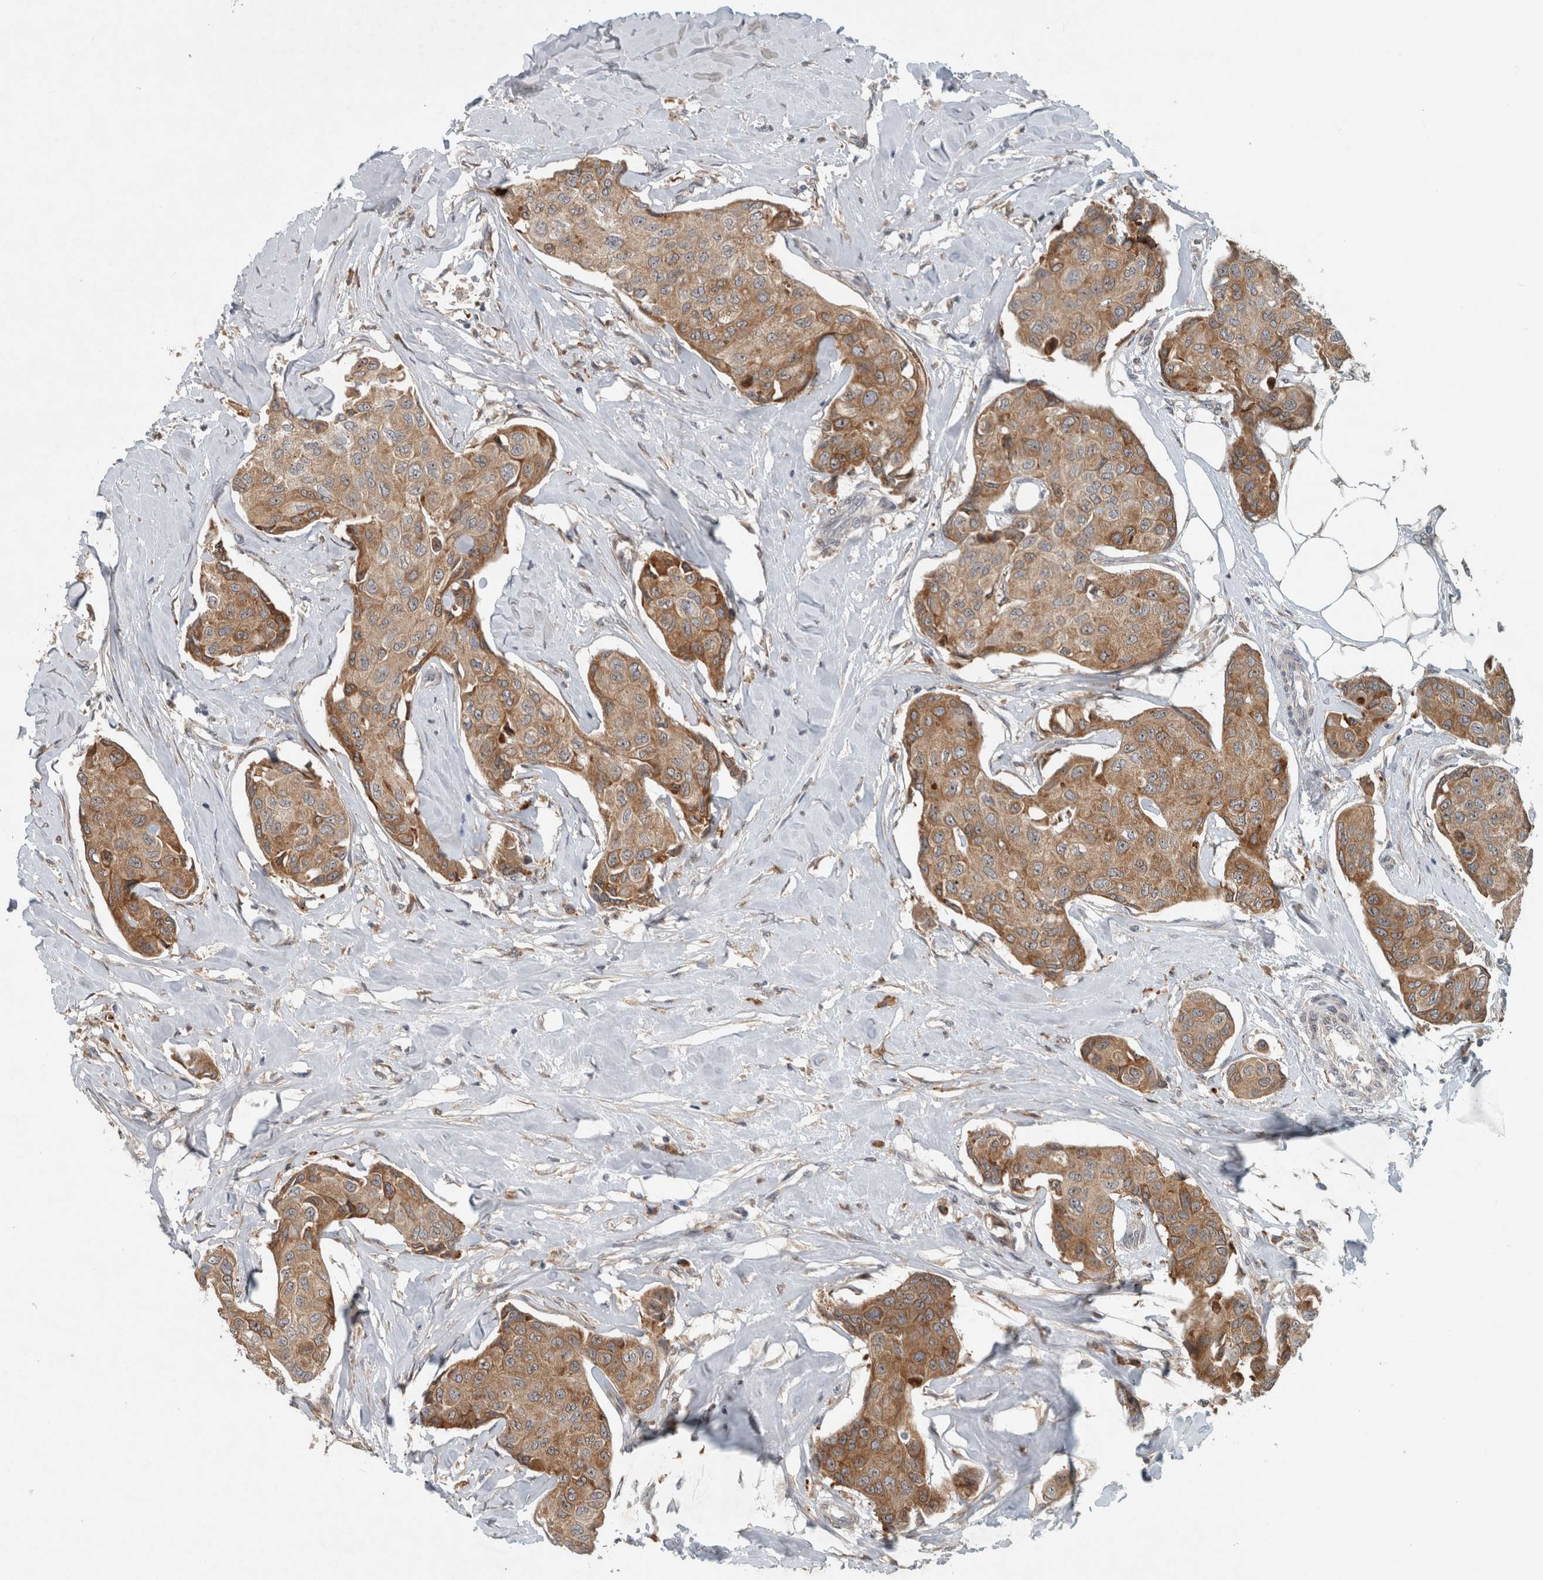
{"staining": {"intensity": "moderate", "quantity": ">75%", "location": "cytoplasmic/membranous"}, "tissue": "breast cancer", "cell_type": "Tumor cells", "image_type": "cancer", "snomed": [{"axis": "morphology", "description": "Duct carcinoma"}, {"axis": "topography", "description": "Breast"}], "caption": "Immunohistochemistry (DAB (3,3'-diaminobenzidine)) staining of human breast cancer shows moderate cytoplasmic/membranous protein expression in about >75% of tumor cells.", "gene": "GPR137B", "patient": {"sex": "female", "age": 80}}